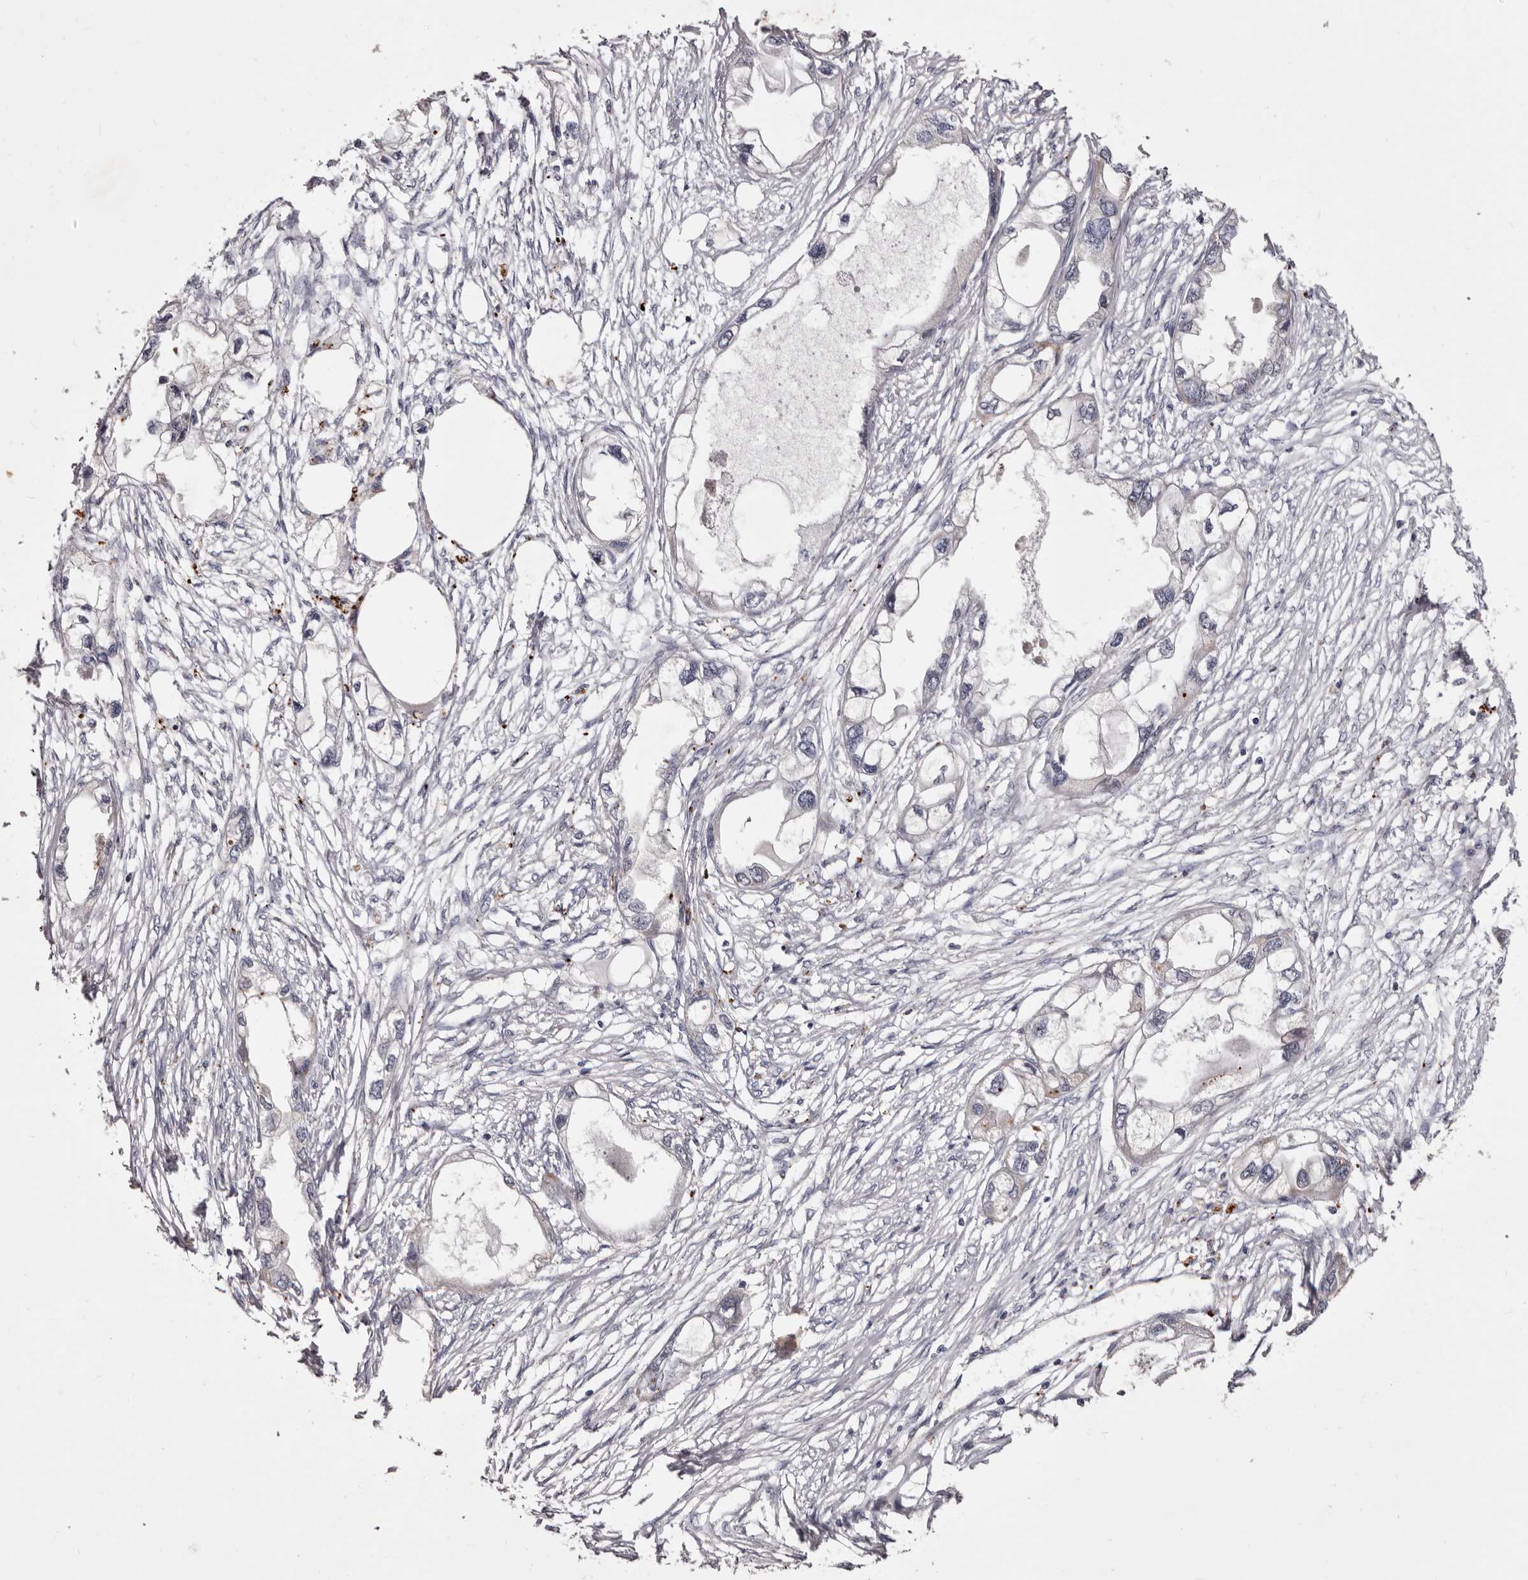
{"staining": {"intensity": "negative", "quantity": "none", "location": "none"}, "tissue": "endometrial cancer", "cell_type": "Tumor cells", "image_type": "cancer", "snomed": [{"axis": "morphology", "description": "Adenocarcinoma, NOS"}, {"axis": "morphology", "description": "Adenocarcinoma, metastatic, NOS"}, {"axis": "topography", "description": "Adipose tissue"}, {"axis": "topography", "description": "Endometrium"}], "caption": "Endometrial cancer (metastatic adenocarcinoma) stained for a protein using IHC demonstrates no positivity tumor cells.", "gene": "SLC10A4", "patient": {"sex": "female", "age": 67}}